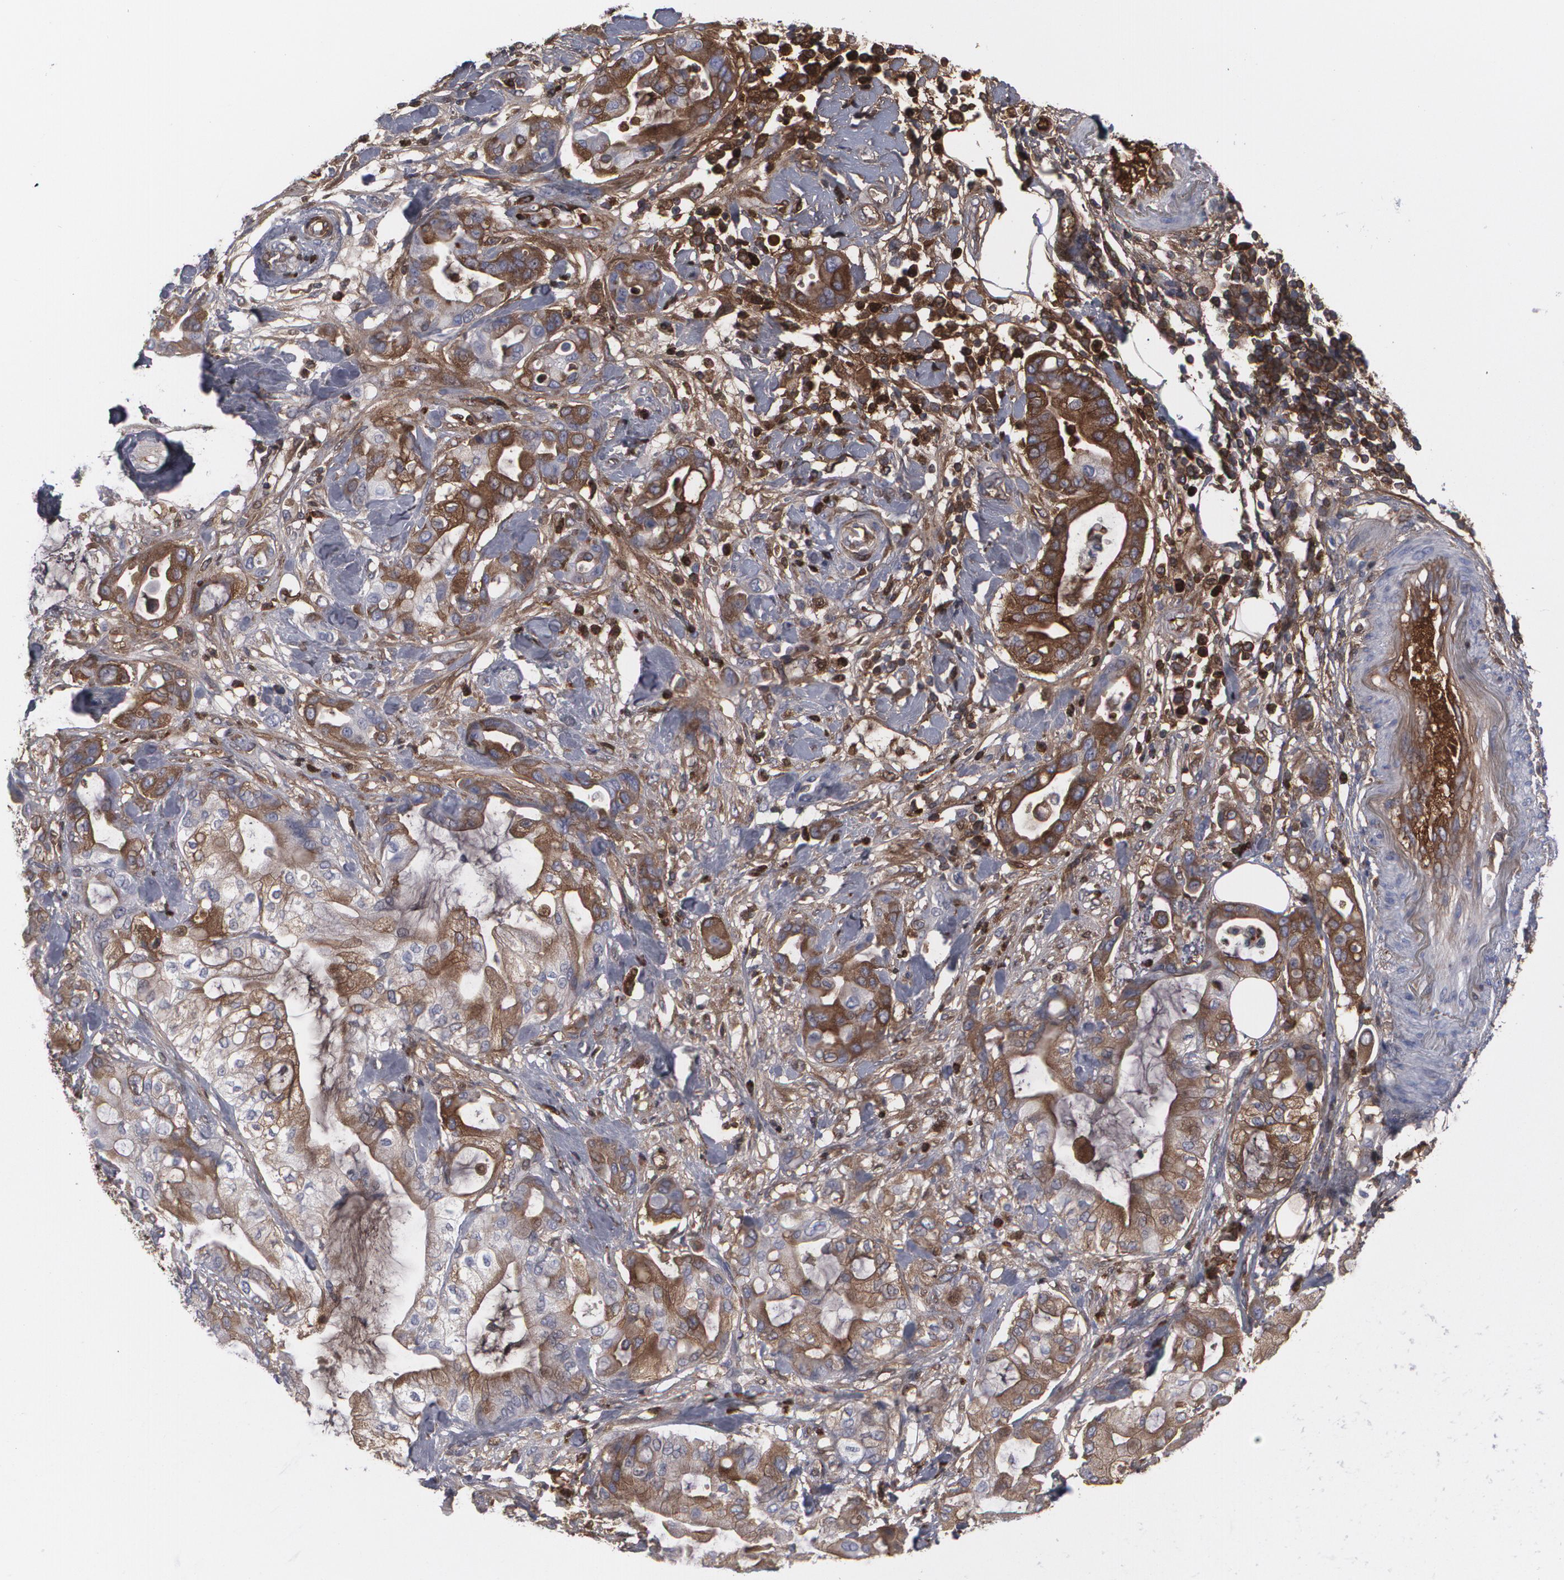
{"staining": {"intensity": "weak", "quantity": "25%-75%", "location": "cytoplasmic/membranous,nuclear"}, "tissue": "pancreatic cancer", "cell_type": "Tumor cells", "image_type": "cancer", "snomed": [{"axis": "morphology", "description": "Adenocarcinoma, NOS"}, {"axis": "morphology", "description": "Adenocarcinoma, metastatic, NOS"}, {"axis": "topography", "description": "Lymph node"}, {"axis": "topography", "description": "Pancreas"}, {"axis": "topography", "description": "Duodenum"}], "caption": "Metastatic adenocarcinoma (pancreatic) tissue exhibits weak cytoplasmic/membranous and nuclear positivity in approximately 25%-75% of tumor cells, visualized by immunohistochemistry. Immunohistochemistry (ihc) stains the protein of interest in brown and the nuclei are stained blue.", "gene": "LRG1", "patient": {"sex": "female", "age": 64}}